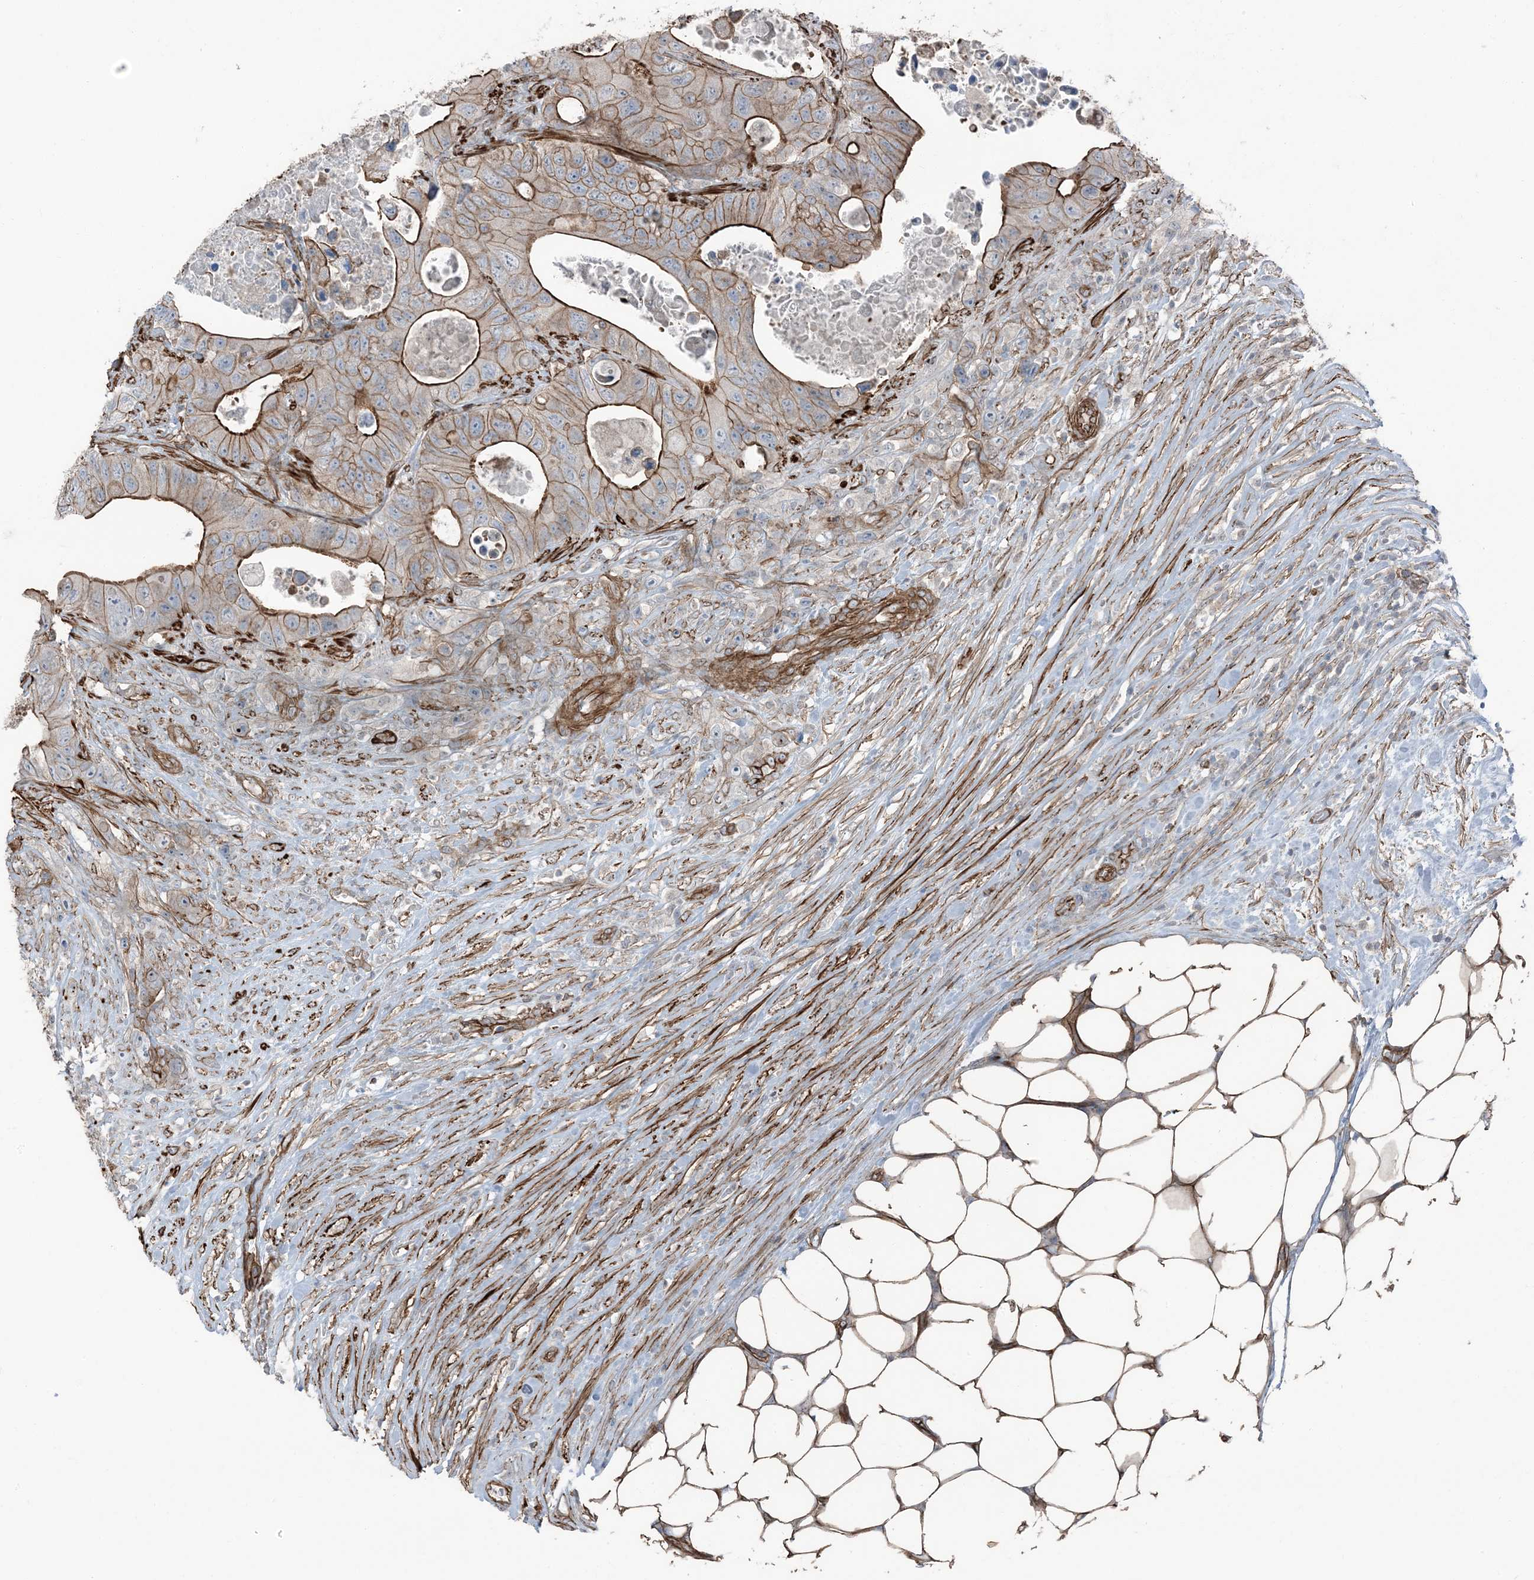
{"staining": {"intensity": "strong", "quantity": "25%-75%", "location": "cytoplasmic/membranous"}, "tissue": "colorectal cancer", "cell_type": "Tumor cells", "image_type": "cancer", "snomed": [{"axis": "morphology", "description": "Adenocarcinoma, NOS"}, {"axis": "topography", "description": "Colon"}], "caption": "About 25%-75% of tumor cells in human adenocarcinoma (colorectal) show strong cytoplasmic/membranous protein expression as visualized by brown immunohistochemical staining.", "gene": "ZFP90", "patient": {"sex": "female", "age": 46}}